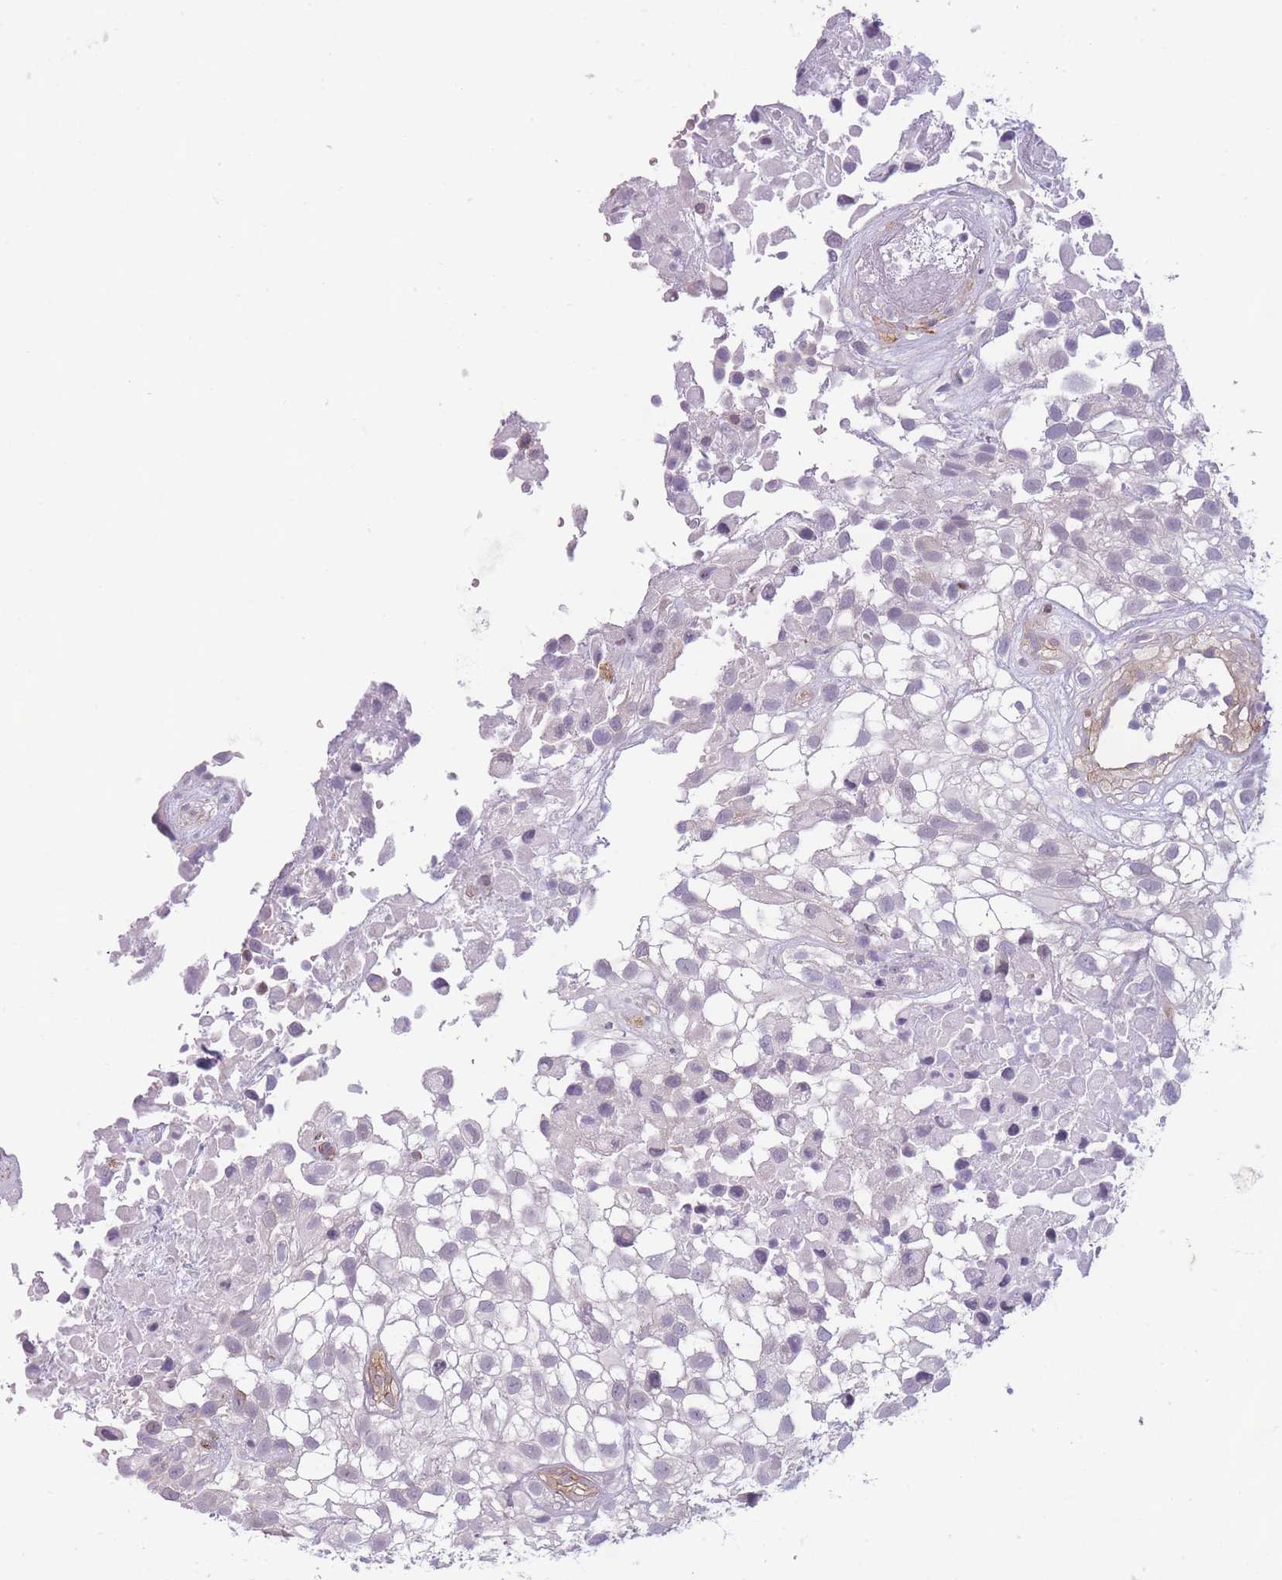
{"staining": {"intensity": "negative", "quantity": "none", "location": "none"}, "tissue": "urothelial cancer", "cell_type": "Tumor cells", "image_type": "cancer", "snomed": [{"axis": "morphology", "description": "Urothelial carcinoma, High grade"}, {"axis": "topography", "description": "Urinary bladder"}], "caption": "High magnification brightfield microscopy of high-grade urothelial carcinoma stained with DAB (3,3'-diaminobenzidine) (brown) and counterstained with hematoxylin (blue): tumor cells show no significant expression.", "gene": "OR6B3", "patient": {"sex": "male", "age": 56}}